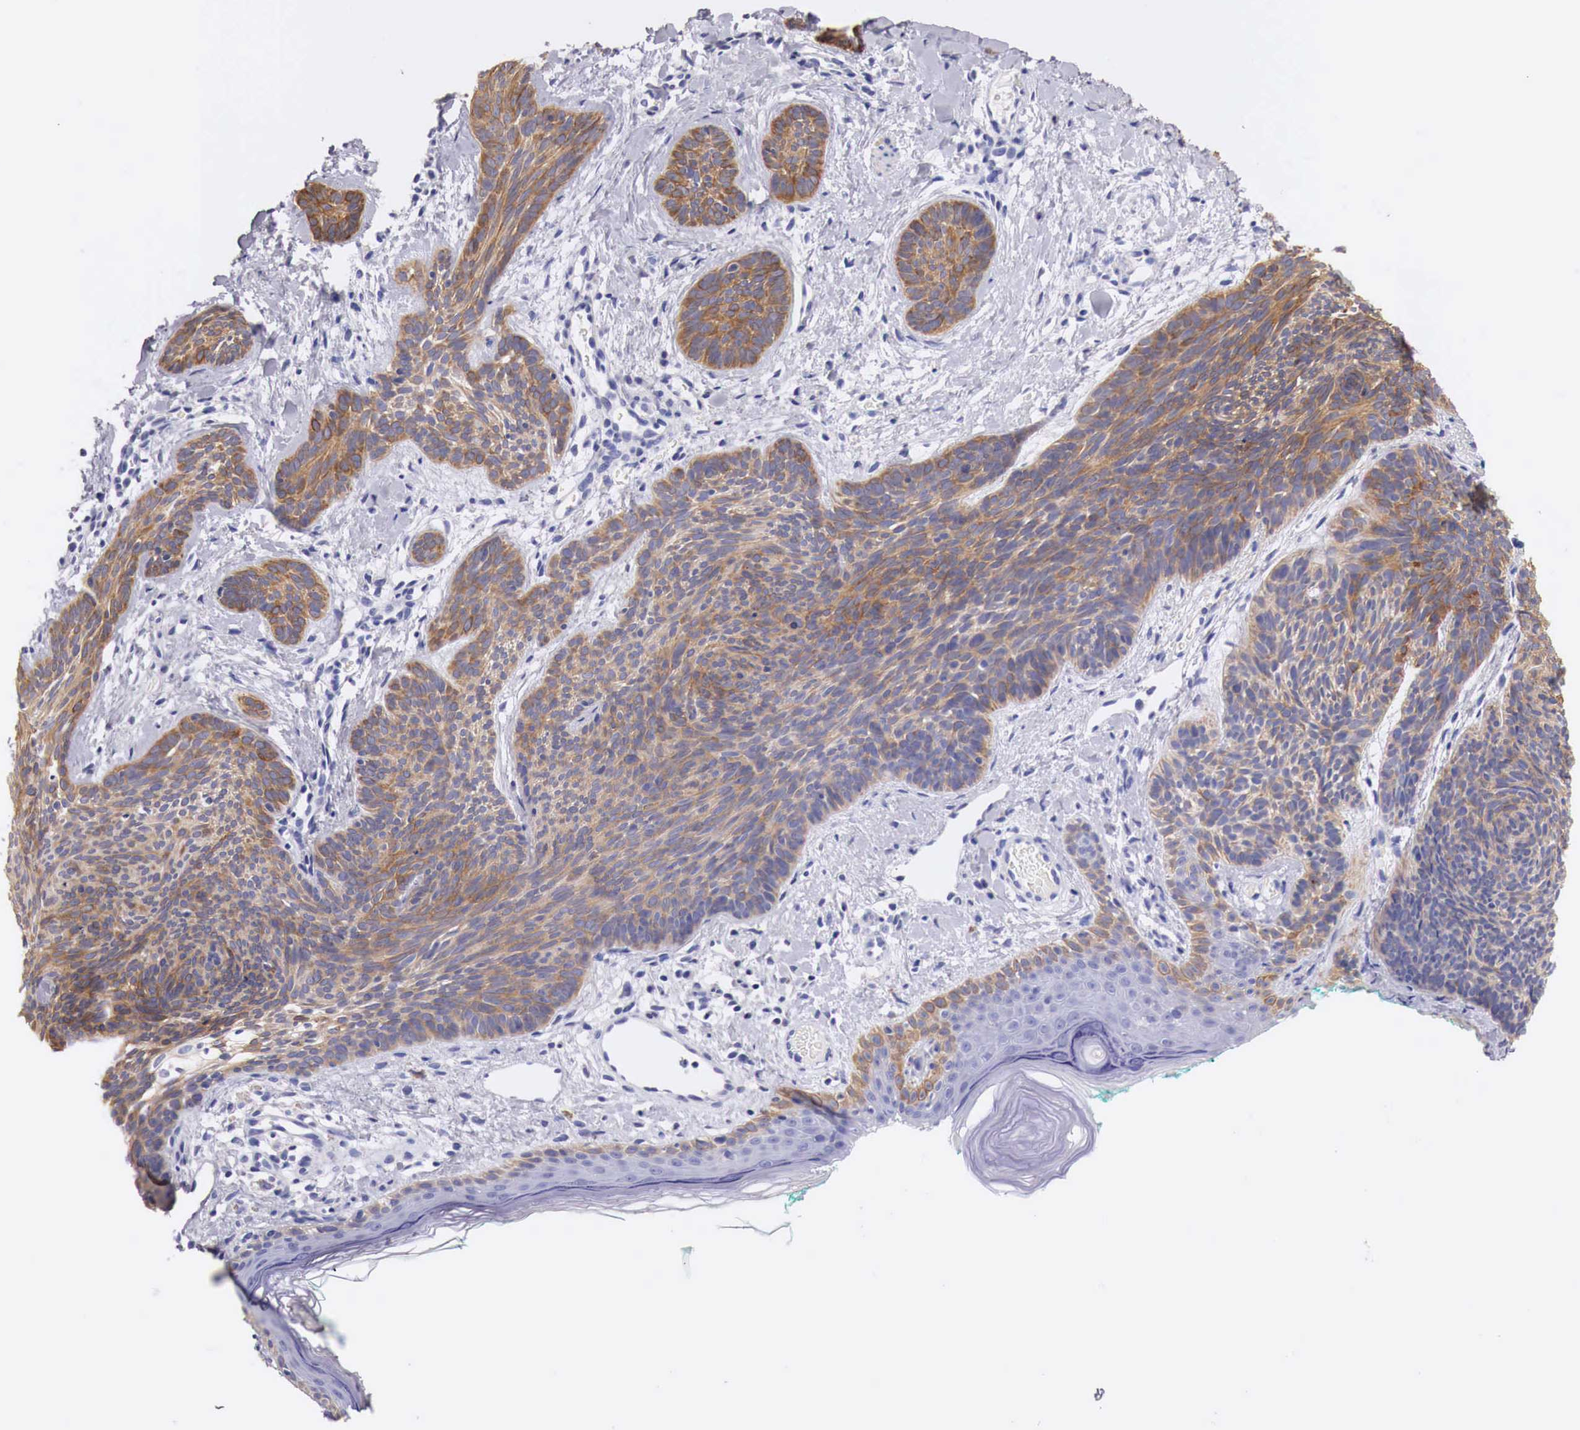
{"staining": {"intensity": "weak", "quantity": ">75%", "location": "cytoplasmic/membranous"}, "tissue": "skin cancer", "cell_type": "Tumor cells", "image_type": "cancer", "snomed": [{"axis": "morphology", "description": "Basal cell carcinoma"}, {"axis": "topography", "description": "Skin"}], "caption": "Immunohistochemistry of human skin cancer exhibits low levels of weak cytoplasmic/membranous expression in about >75% of tumor cells.", "gene": "NREP", "patient": {"sex": "female", "age": 81}}